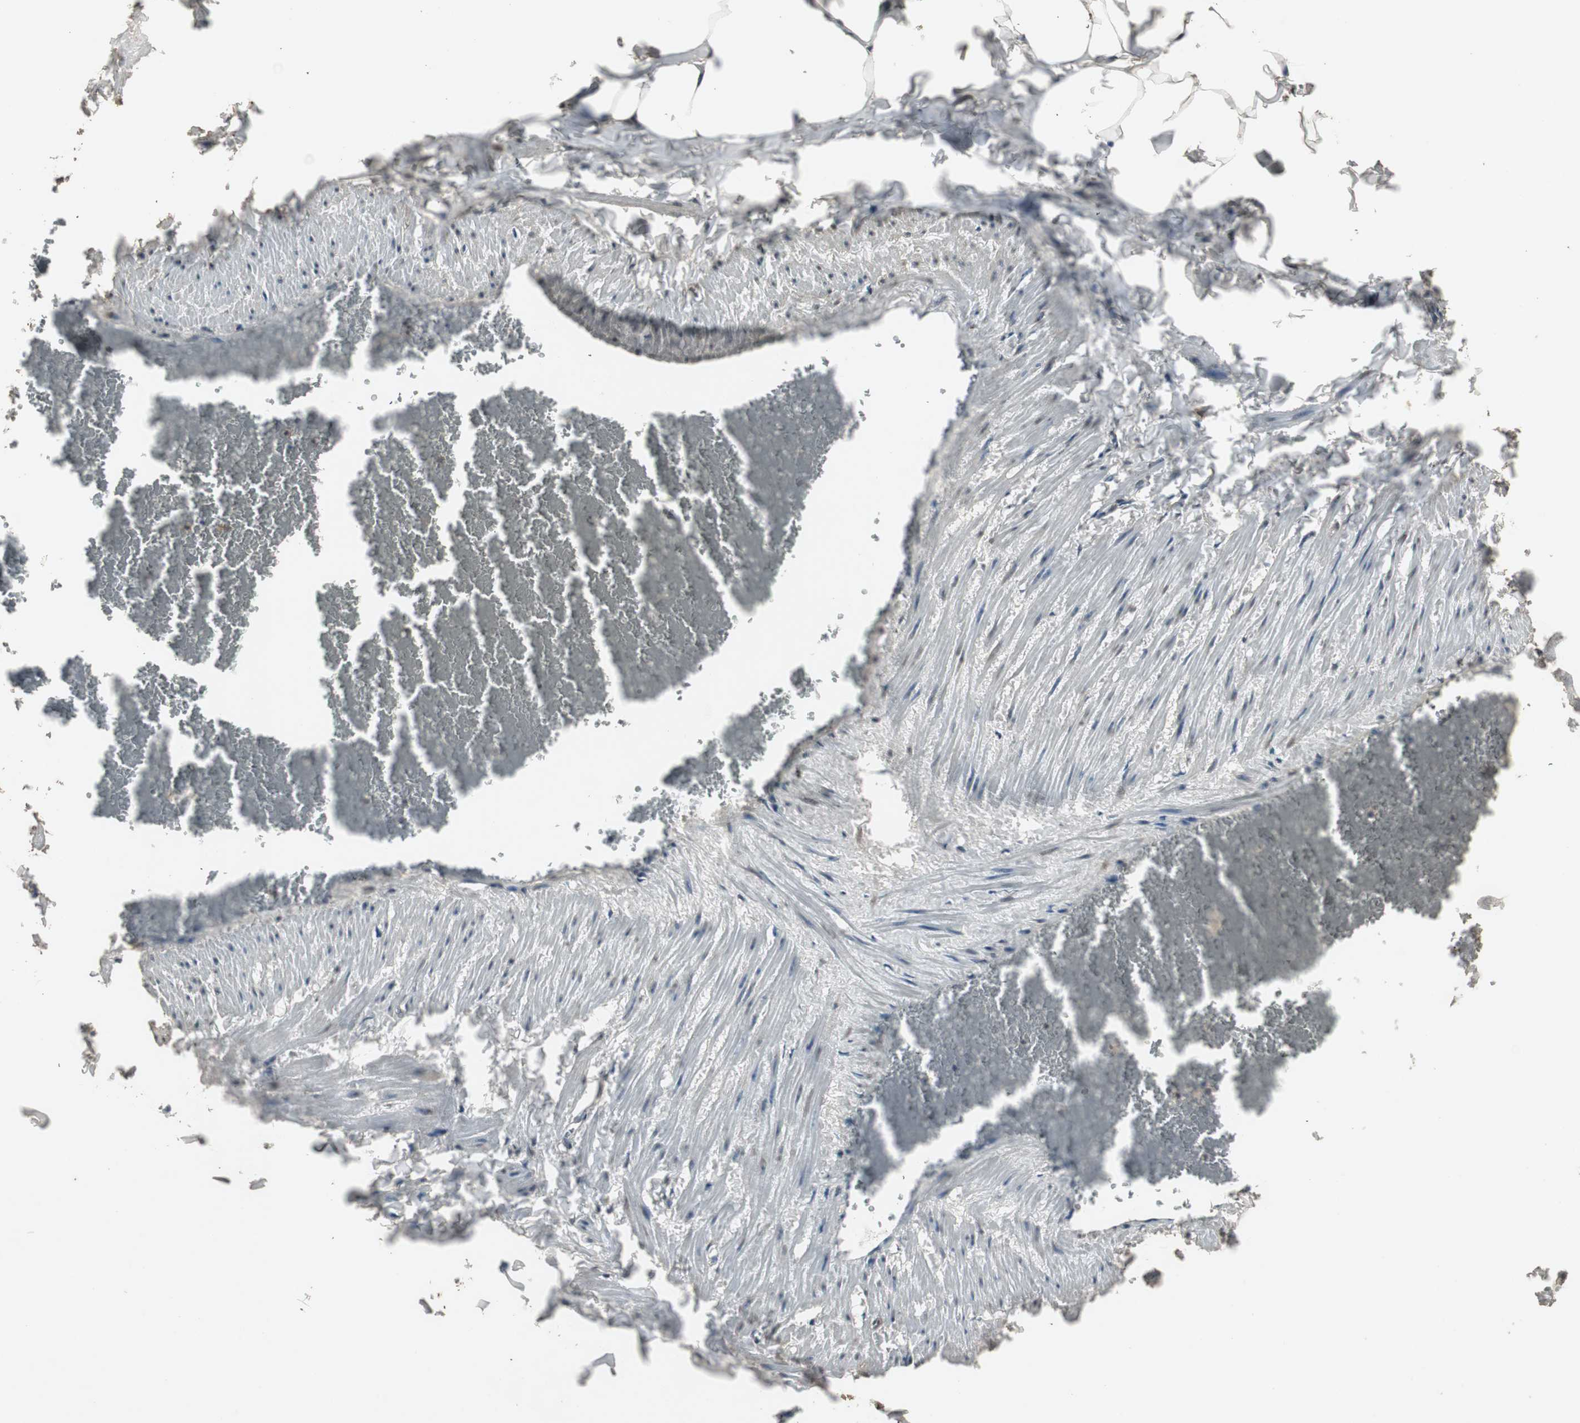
{"staining": {"intensity": "moderate", "quantity": "25%-75%", "location": "cytoplasmic/membranous"}, "tissue": "adipose tissue", "cell_type": "Adipocytes", "image_type": "normal", "snomed": [{"axis": "morphology", "description": "Normal tissue, NOS"}, {"axis": "topography", "description": "Vascular tissue"}], "caption": "A brown stain highlights moderate cytoplasmic/membranous staining of a protein in adipocytes of benign human adipose tissue. Nuclei are stained in blue.", "gene": "EMX1", "patient": {"sex": "male", "age": 41}}